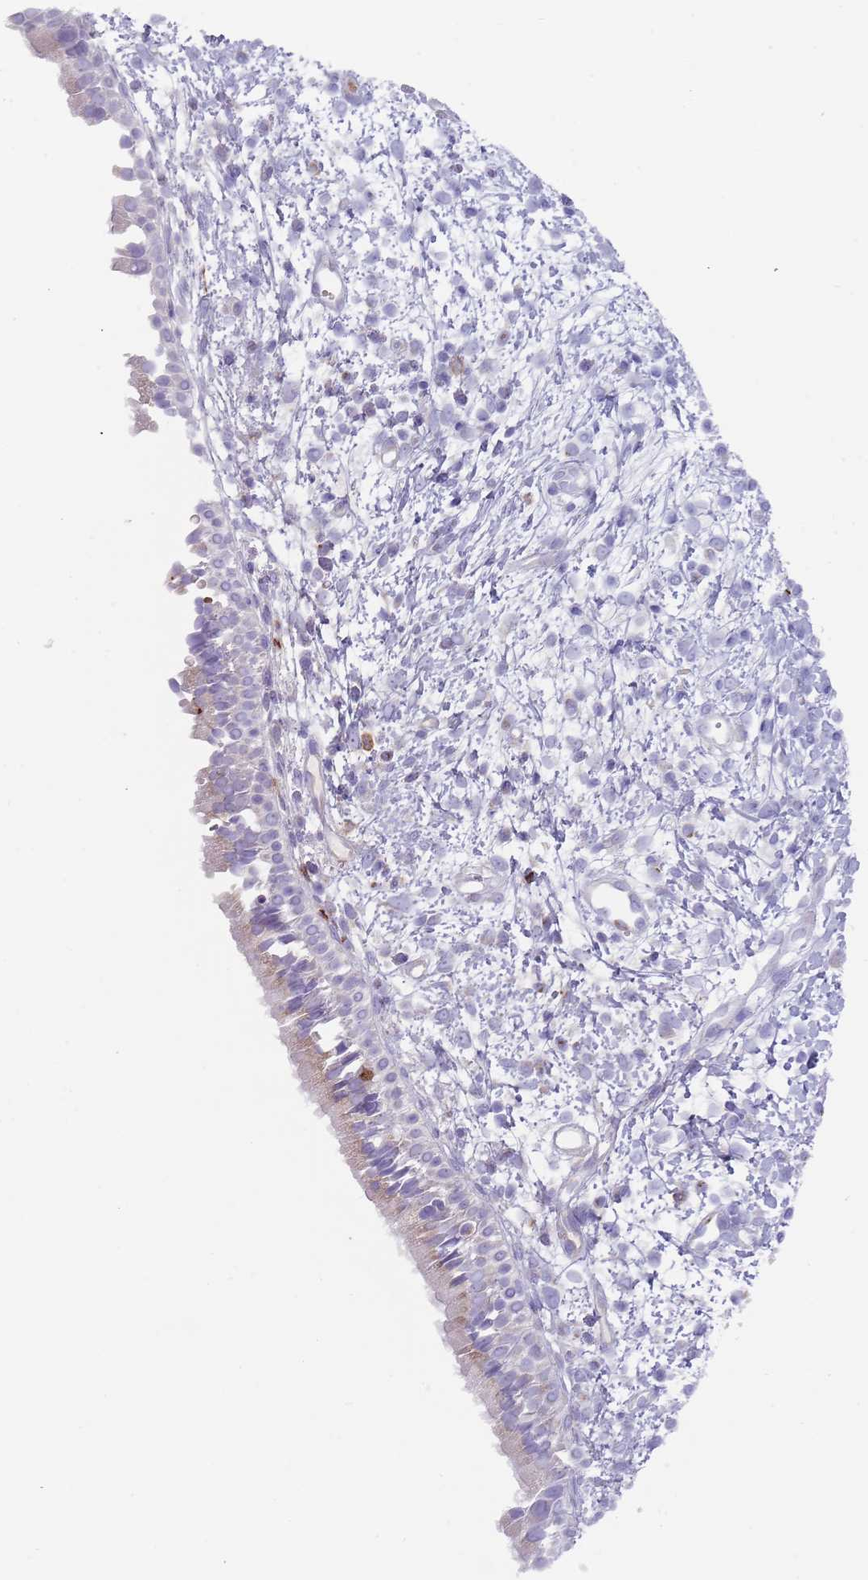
{"staining": {"intensity": "negative", "quantity": "none", "location": "none"}, "tissue": "nasopharynx", "cell_type": "Respiratory epithelial cells", "image_type": "normal", "snomed": [{"axis": "morphology", "description": "Normal tissue, NOS"}, {"axis": "topography", "description": "Nasopharynx"}], "caption": "Immunohistochemistry (IHC) micrograph of normal nasopharynx stained for a protein (brown), which exhibits no positivity in respiratory epithelial cells.", "gene": "TMEM251", "patient": {"sex": "male", "age": 22}}